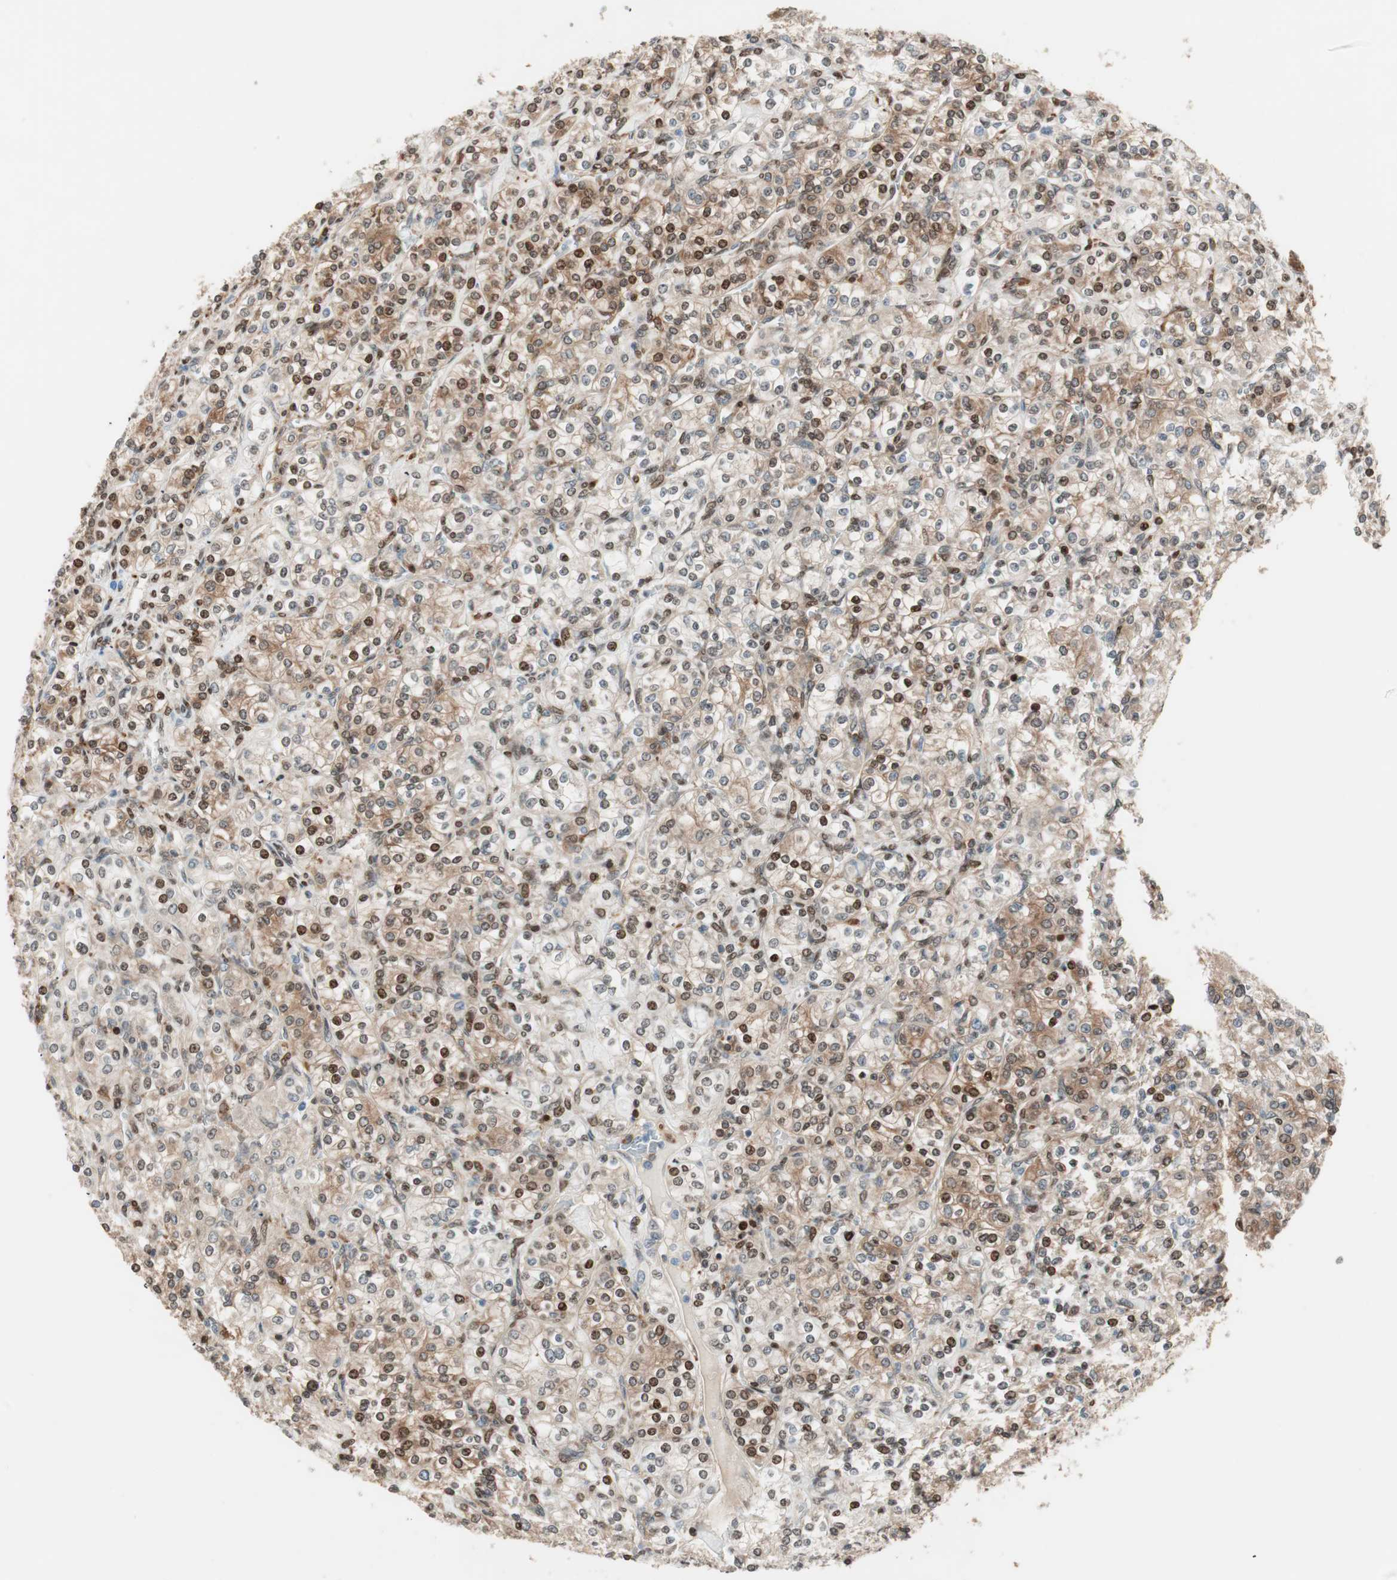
{"staining": {"intensity": "moderate", "quantity": ">75%", "location": "cytoplasmic/membranous,nuclear"}, "tissue": "renal cancer", "cell_type": "Tumor cells", "image_type": "cancer", "snomed": [{"axis": "morphology", "description": "Adenocarcinoma, NOS"}, {"axis": "topography", "description": "Kidney"}], "caption": "Tumor cells reveal moderate cytoplasmic/membranous and nuclear positivity in about >75% of cells in renal cancer (adenocarcinoma). (Stains: DAB (3,3'-diaminobenzidine) in brown, nuclei in blue, Microscopy: brightfield microscopy at high magnification).", "gene": "BIN1", "patient": {"sex": "male", "age": 77}}